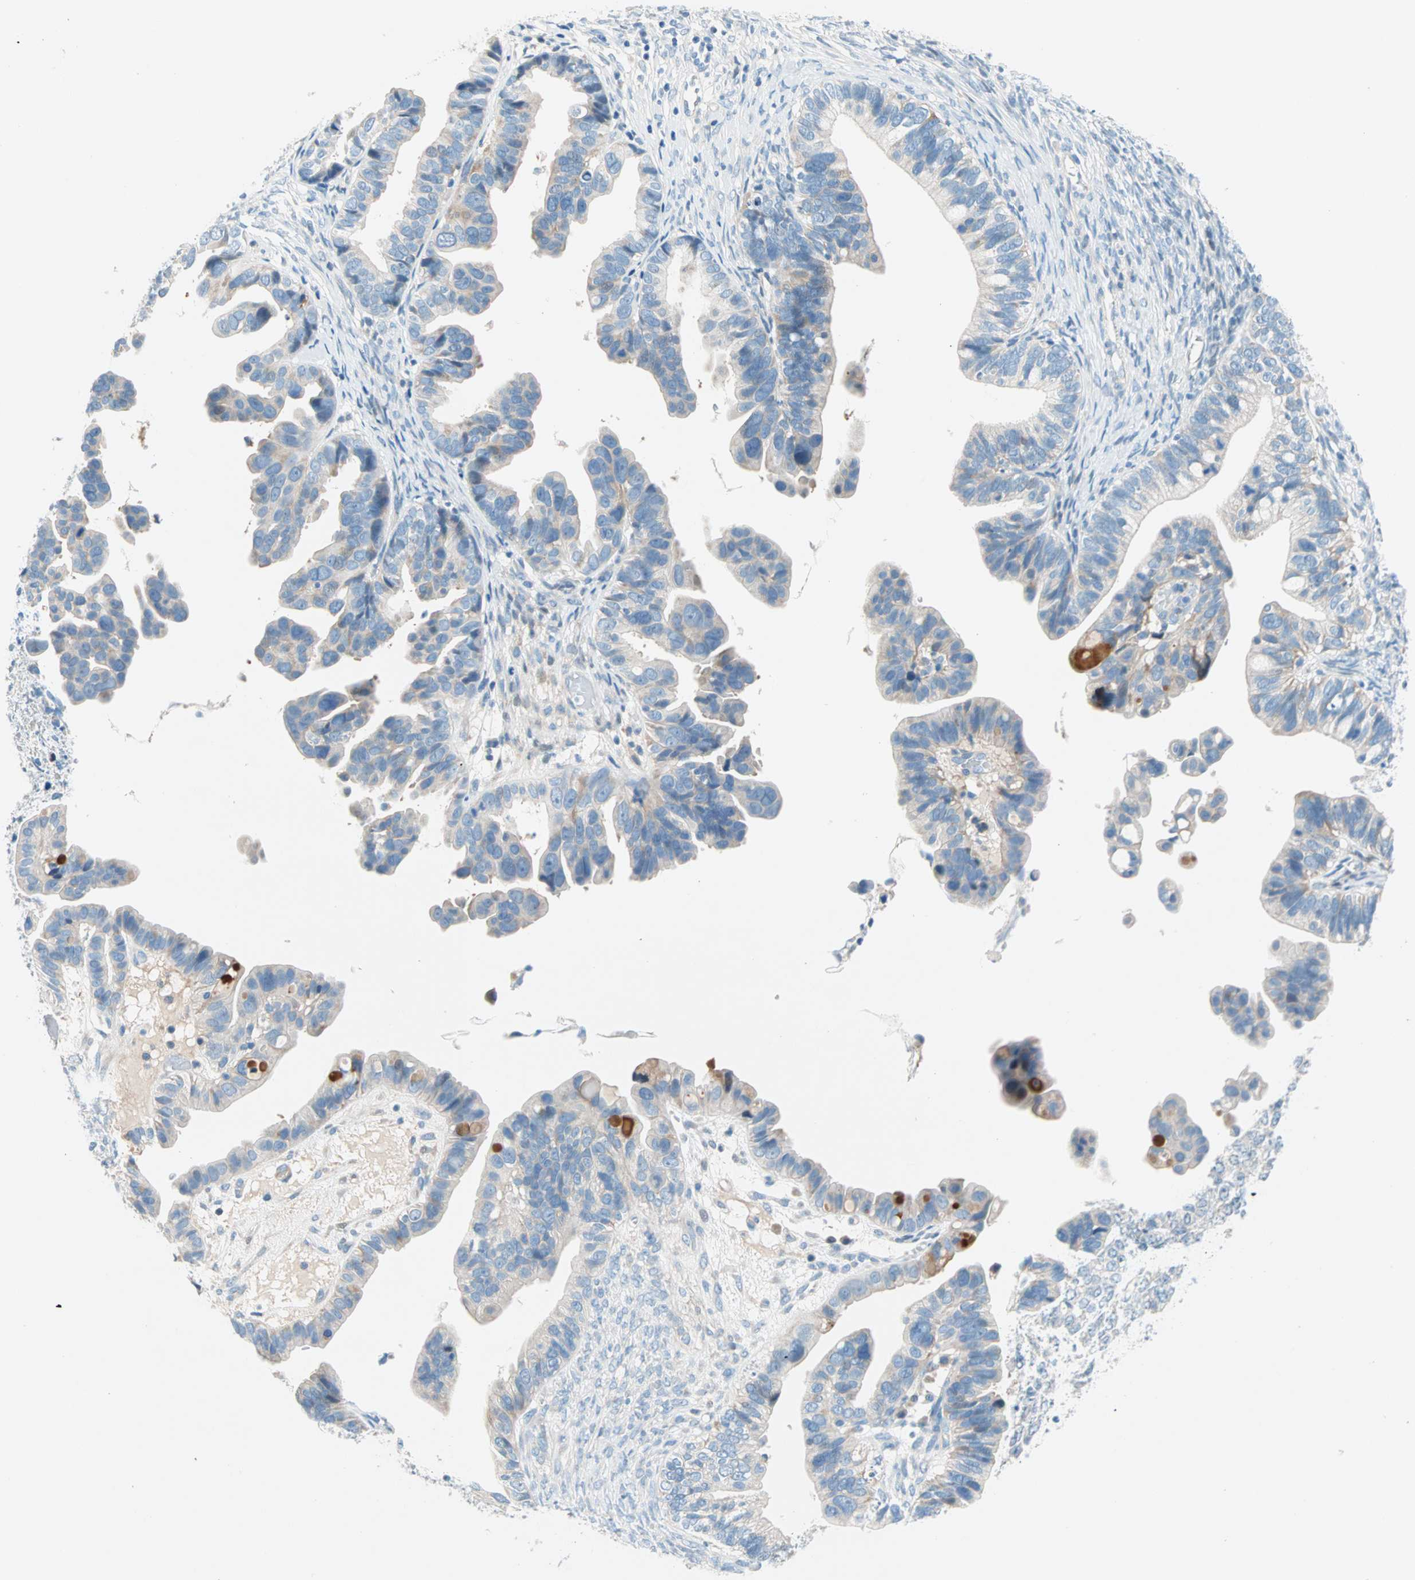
{"staining": {"intensity": "strong", "quantity": "<25%", "location": "cytoplasmic/membranous"}, "tissue": "ovarian cancer", "cell_type": "Tumor cells", "image_type": "cancer", "snomed": [{"axis": "morphology", "description": "Cystadenocarcinoma, serous, NOS"}, {"axis": "topography", "description": "Ovary"}], "caption": "DAB immunohistochemical staining of human ovarian cancer demonstrates strong cytoplasmic/membranous protein expression in about <25% of tumor cells.", "gene": "TMEM163", "patient": {"sex": "female", "age": 56}}